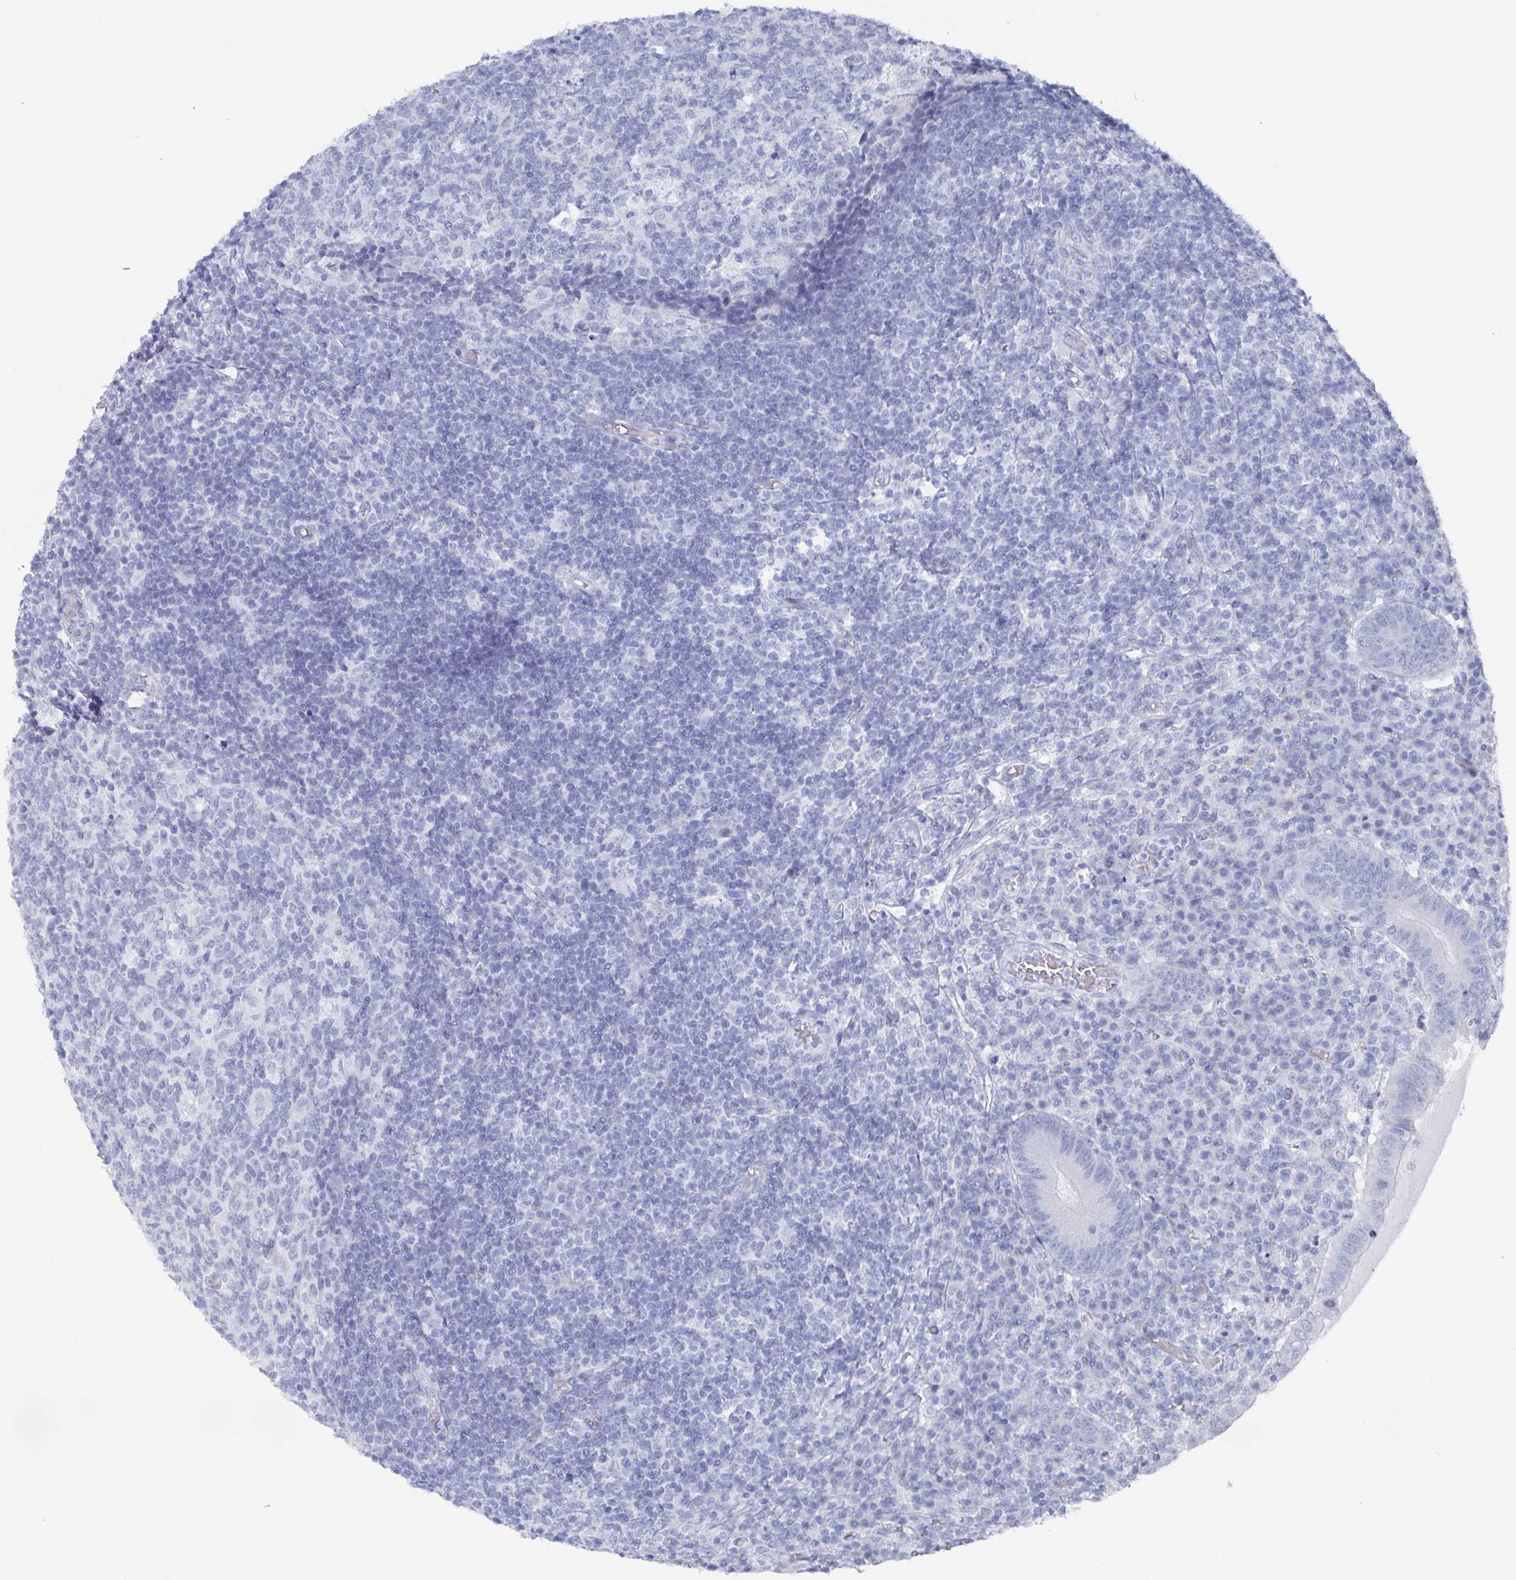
{"staining": {"intensity": "negative", "quantity": "none", "location": "none"}, "tissue": "appendix", "cell_type": "Glandular cells", "image_type": "normal", "snomed": [{"axis": "morphology", "description": "Normal tissue, NOS"}, {"axis": "topography", "description": "Appendix"}], "caption": "Immunohistochemistry (IHC) of unremarkable appendix reveals no expression in glandular cells.", "gene": "CAMKV", "patient": {"sex": "male", "age": 18}}